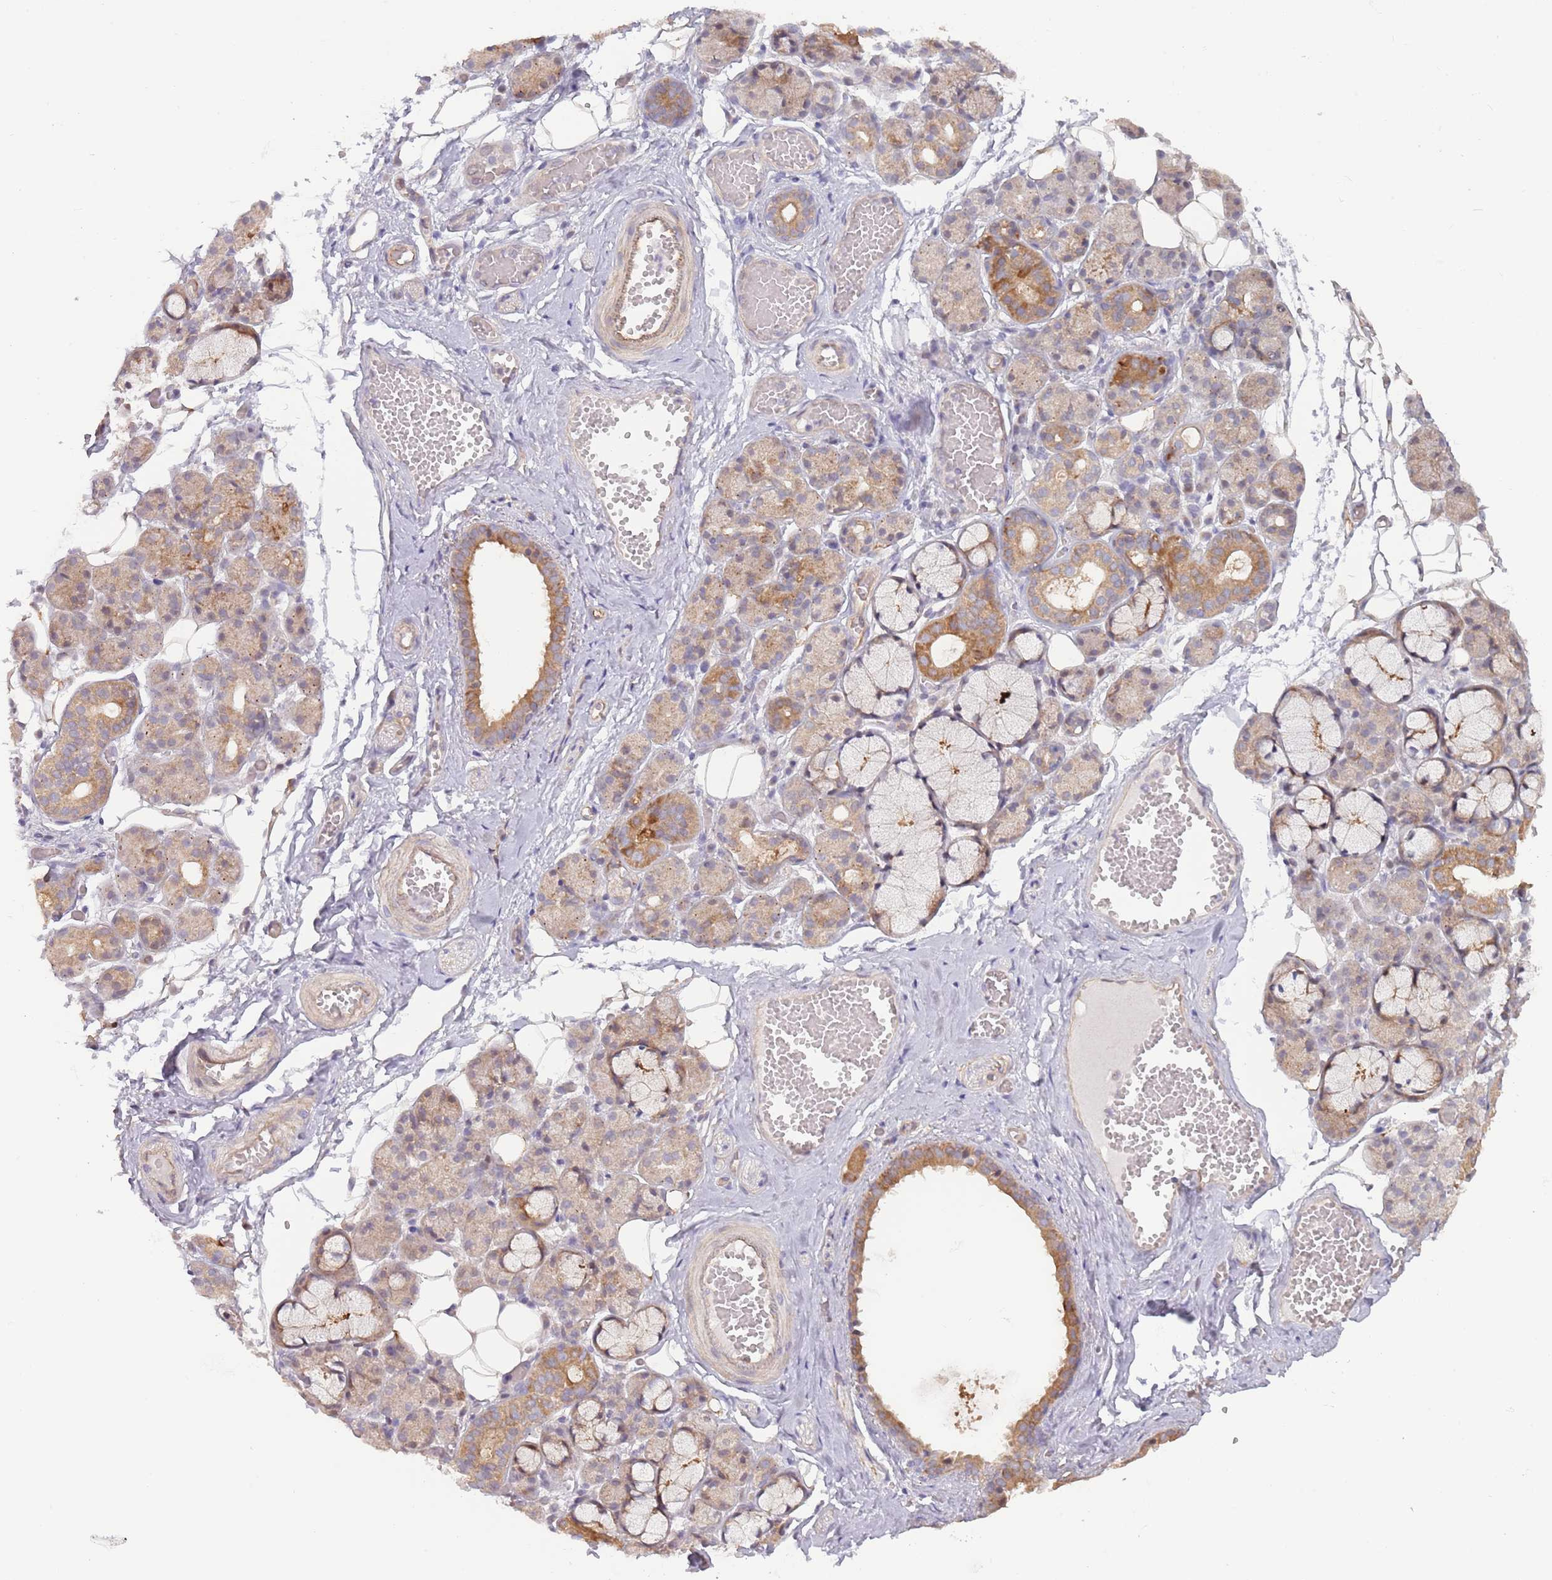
{"staining": {"intensity": "moderate", "quantity": "25%-75%", "location": "cytoplasmic/membranous"}, "tissue": "salivary gland", "cell_type": "Glandular cells", "image_type": "normal", "snomed": [{"axis": "morphology", "description": "Normal tissue, NOS"}, {"axis": "topography", "description": "Salivary gland"}], "caption": "IHC of unremarkable salivary gland displays medium levels of moderate cytoplasmic/membranous positivity in approximately 25%-75% of glandular cells.", "gene": "LDHD", "patient": {"sex": "male", "age": 63}}